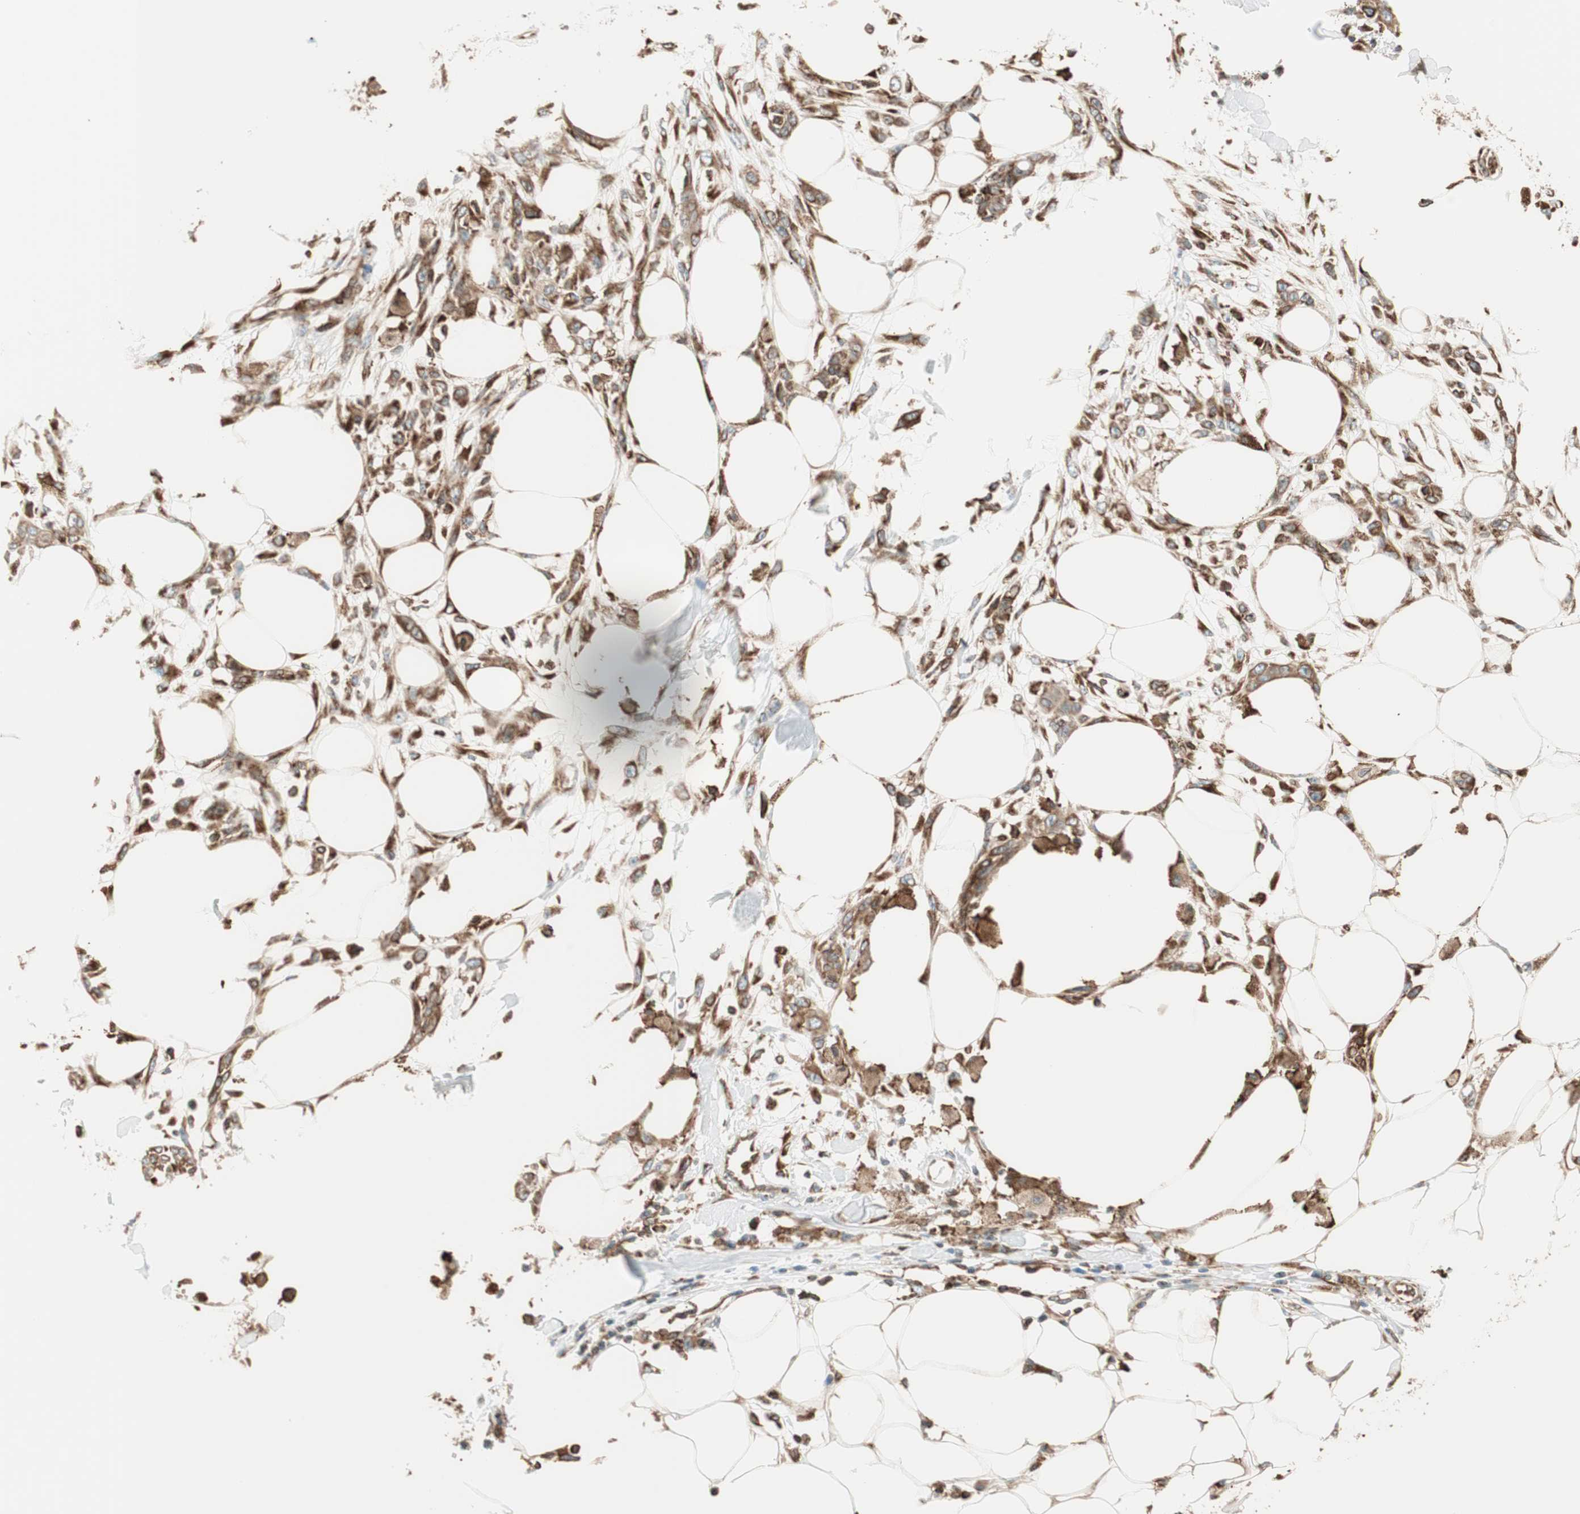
{"staining": {"intensity": "strong", "quantity": ">75%", "location": "cytoplasmic/membranous"}, "tissue": "skin cancer", "cell_type": "Tumor cells", "image_type": "cancer", "snomed": [{"axis": "morphology", "description": "Squamous cell carcinoma, NOS"}, {"axis": "topography", "description": "Skin"}], "caption": "This is a histology image of immunohistochemistry staining of skin squamous cell carcinoma, which shows strong positivity in the cytoplasmic/membranous of tumor cells.", "gene": "PRKCSH", "patient": {"sex": "female", "age": 59}}